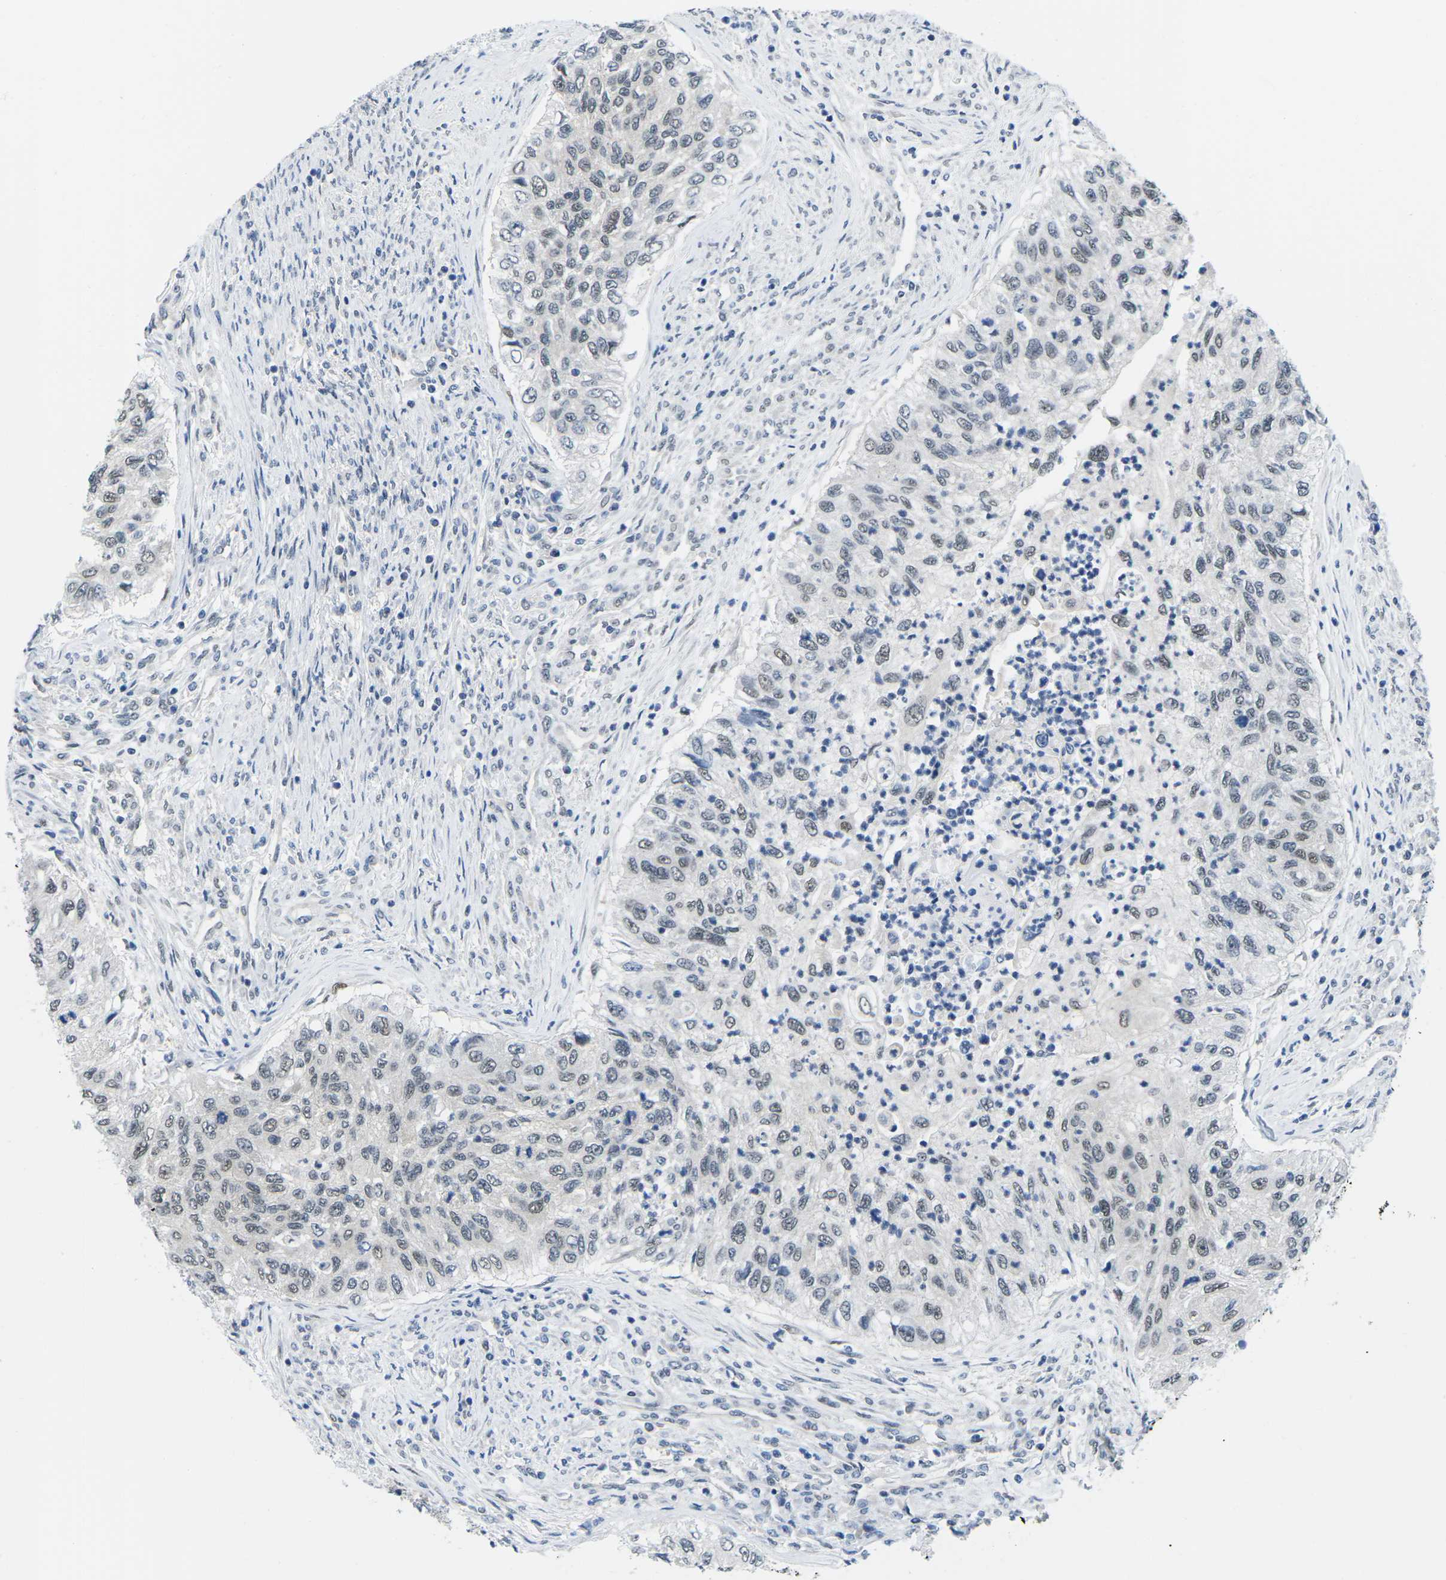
{"staining": {"intensity": "weak", "quantity": "<25%", "location": "nuclear"}, "tissue": "urothelial cancer", "cell_type": "Tumor cells", "image_type": "cancer", "snomed": [{"axis": "morphology", "description": "Urothelial carcinoma, High grade"}, {"axis": "topography", "description": "Urinary bladder"}], "caption": "High magnification brightfield microscopy of urothelial cancer stained with DAB (3,3'-diaminobenzidine) (brown) and counterstained with hematoxylin (blue): tumor cells show no significant positivity. The staining was performed using DAB (3,3'-diaminobenzidine) to visualize the protein expression in brown, while the nuclei were stained in blue with hematoxylin (Magnification: 20x).", "gene": "UBA7", "patient": {"sex": "female", "age": 60}}